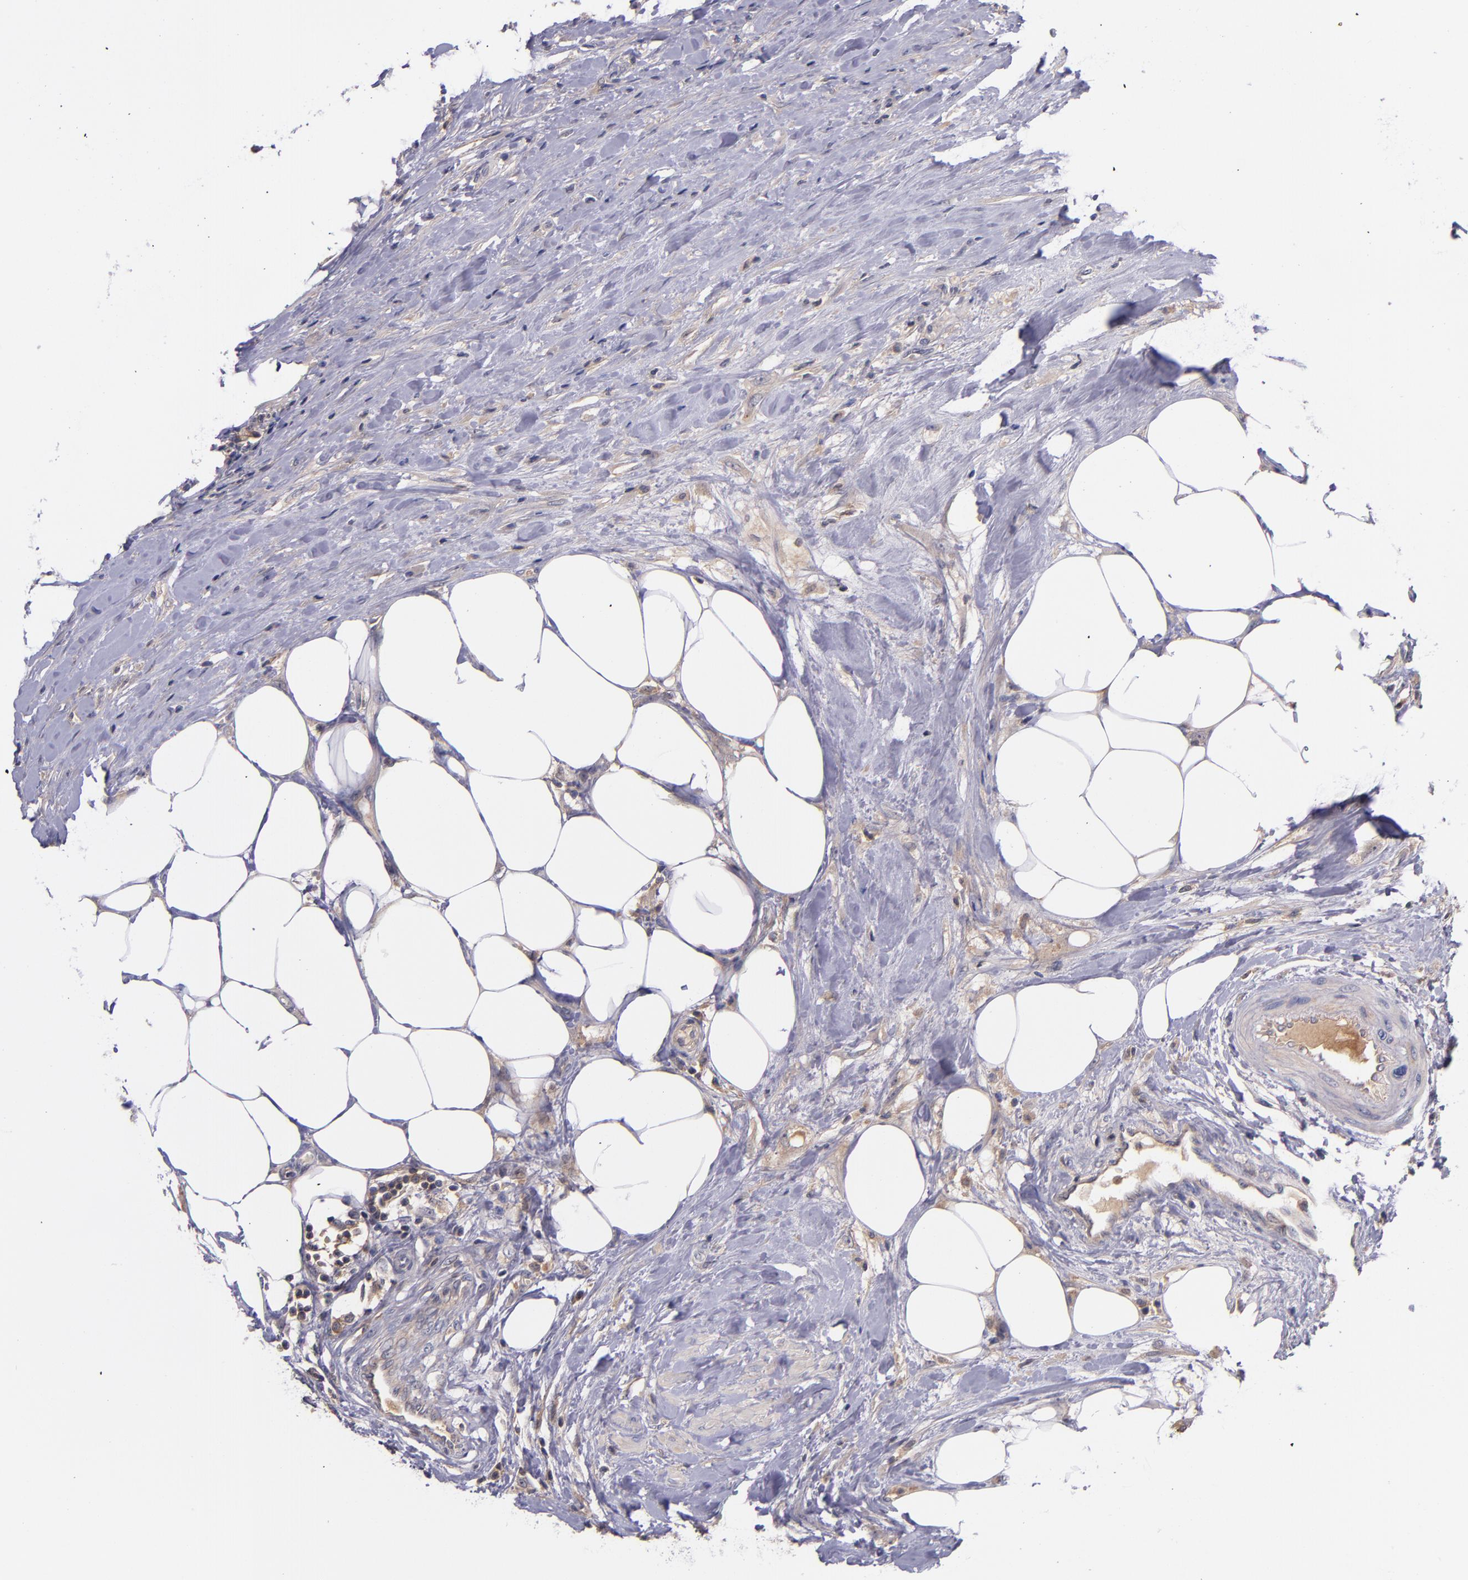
{"staining": {"intensity": "weak", "quantity": ">75%", "location": "cytoplasmic/membranous"}, "tissue": "urothelial cancer", "cell_type": "Tumor cells", "image_type": "cancer", "snomed": [{"axis": "morphology", "description": "Urothelial carcinoma, High grade"}, {"axis": "topography", "description": "Urinary bladder"}], "caption": "Tumor cells demonstrate low levels of weak cytoplasmic/membranous staining in approximately >75% of cells in human urothelial carcinoma (high-grade).", "gene": "RBP4", "patient": {"sex": "male", "age": 61}}